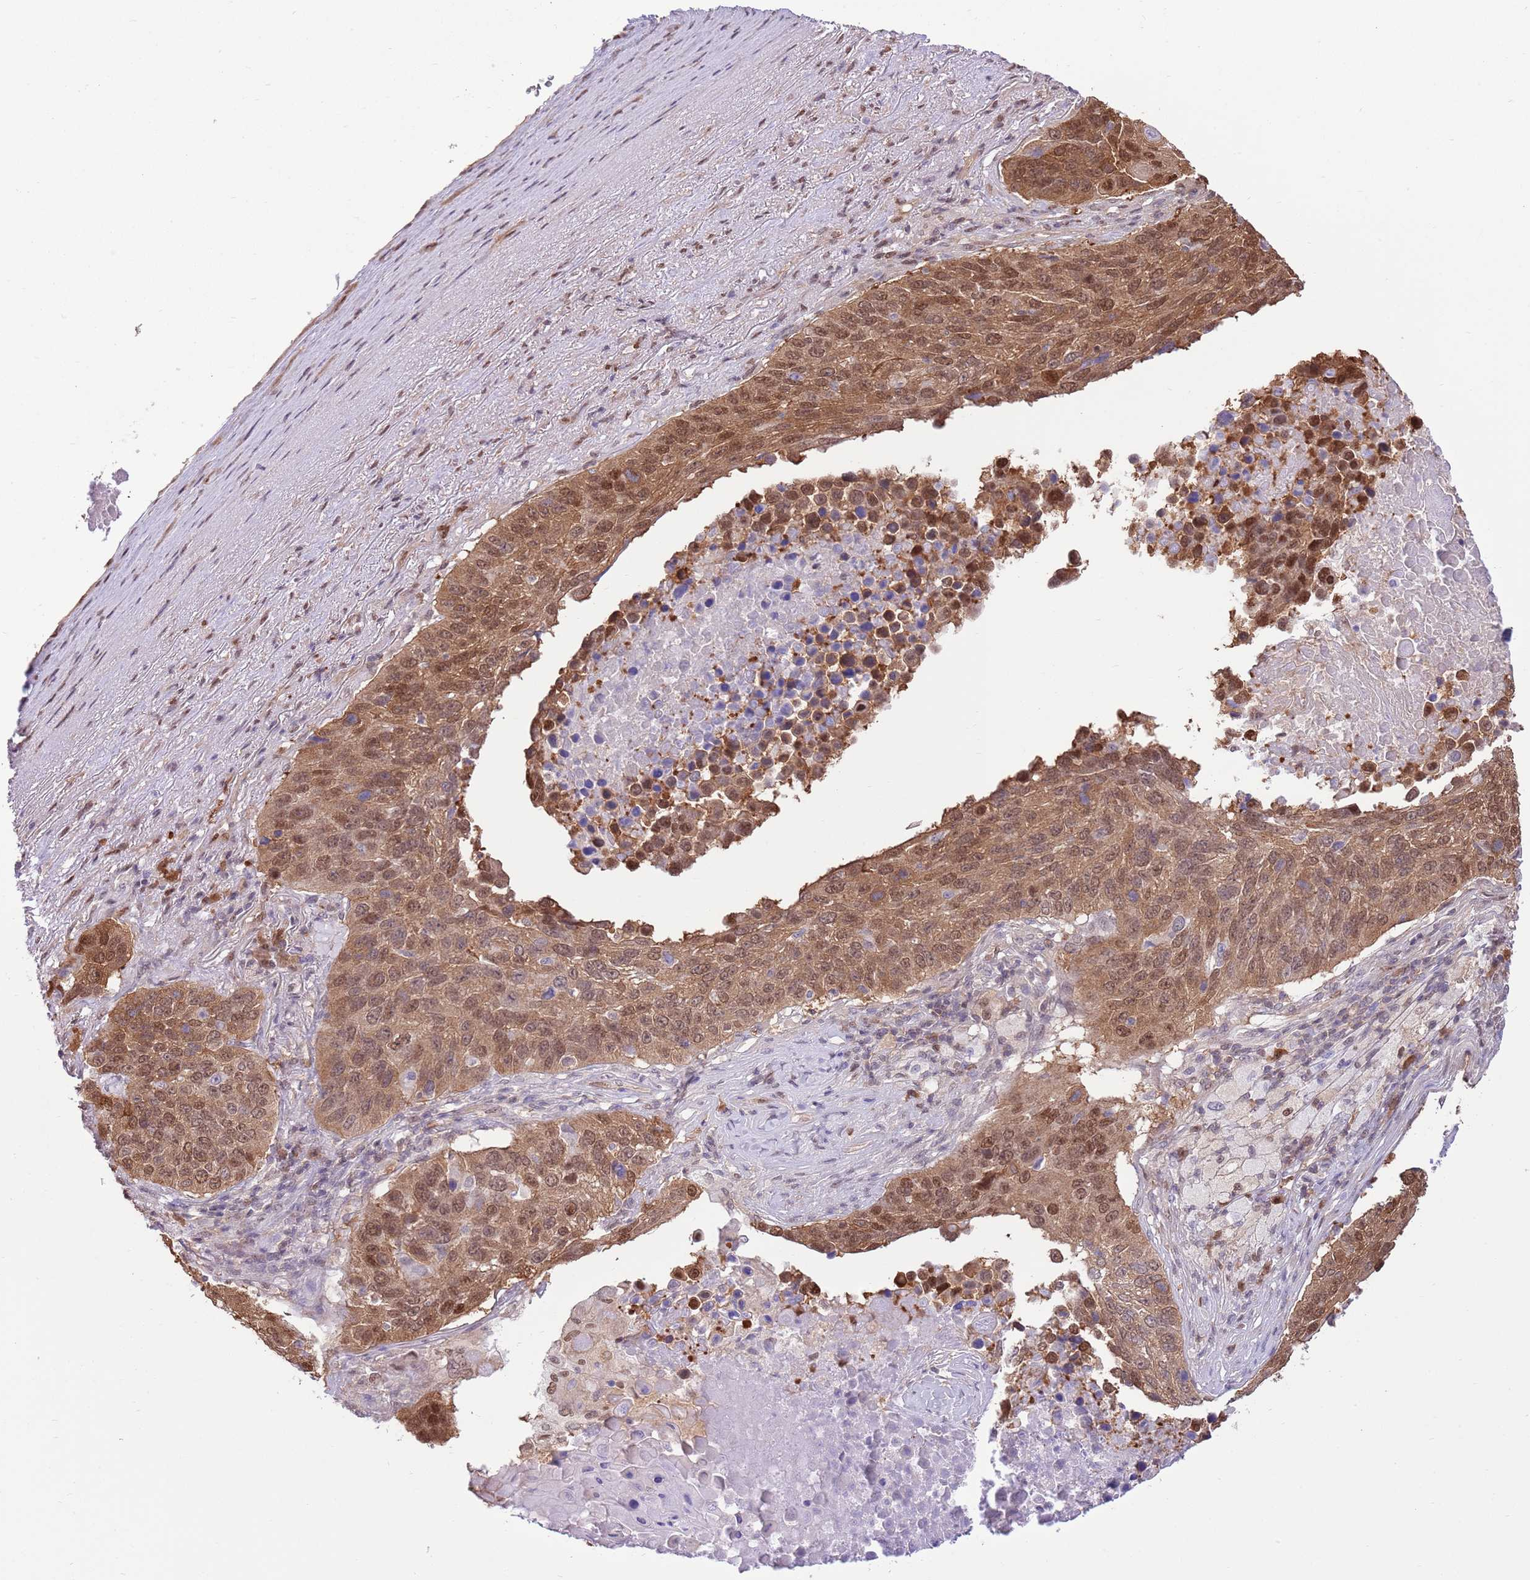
{"staining": {"intensity": "moderate", "quantity": ">75%", "location": "cytoplasmic/membranous,nuclear"}, "tissue": "lung cancer", "cell_type": "Tumor cells", "image_type": "cancer", "snomed": [{"axis": "morphology", "description": "Normal tissue, NOS"}, {"axis": "morphology", "description": "Squamous cell carcinoma, NOS"}, {"axis": "topography", "description": "Lymph node"}, {"axis": "topography", "description": "Lung"}], "caption": "IHC micrograph of neoplastic tissue: squamous cell carcinoma (lung) stained using IHC exhibits medium levels of moderate protein expression localized specifically in the cytoplasmic/membranous and nuclear of tumor cells, appearing as a cytoplasmic/membranous and nuclear brown color.", "gene": "NSFL1C", "patient": {"sex": "male", "age": 66}}